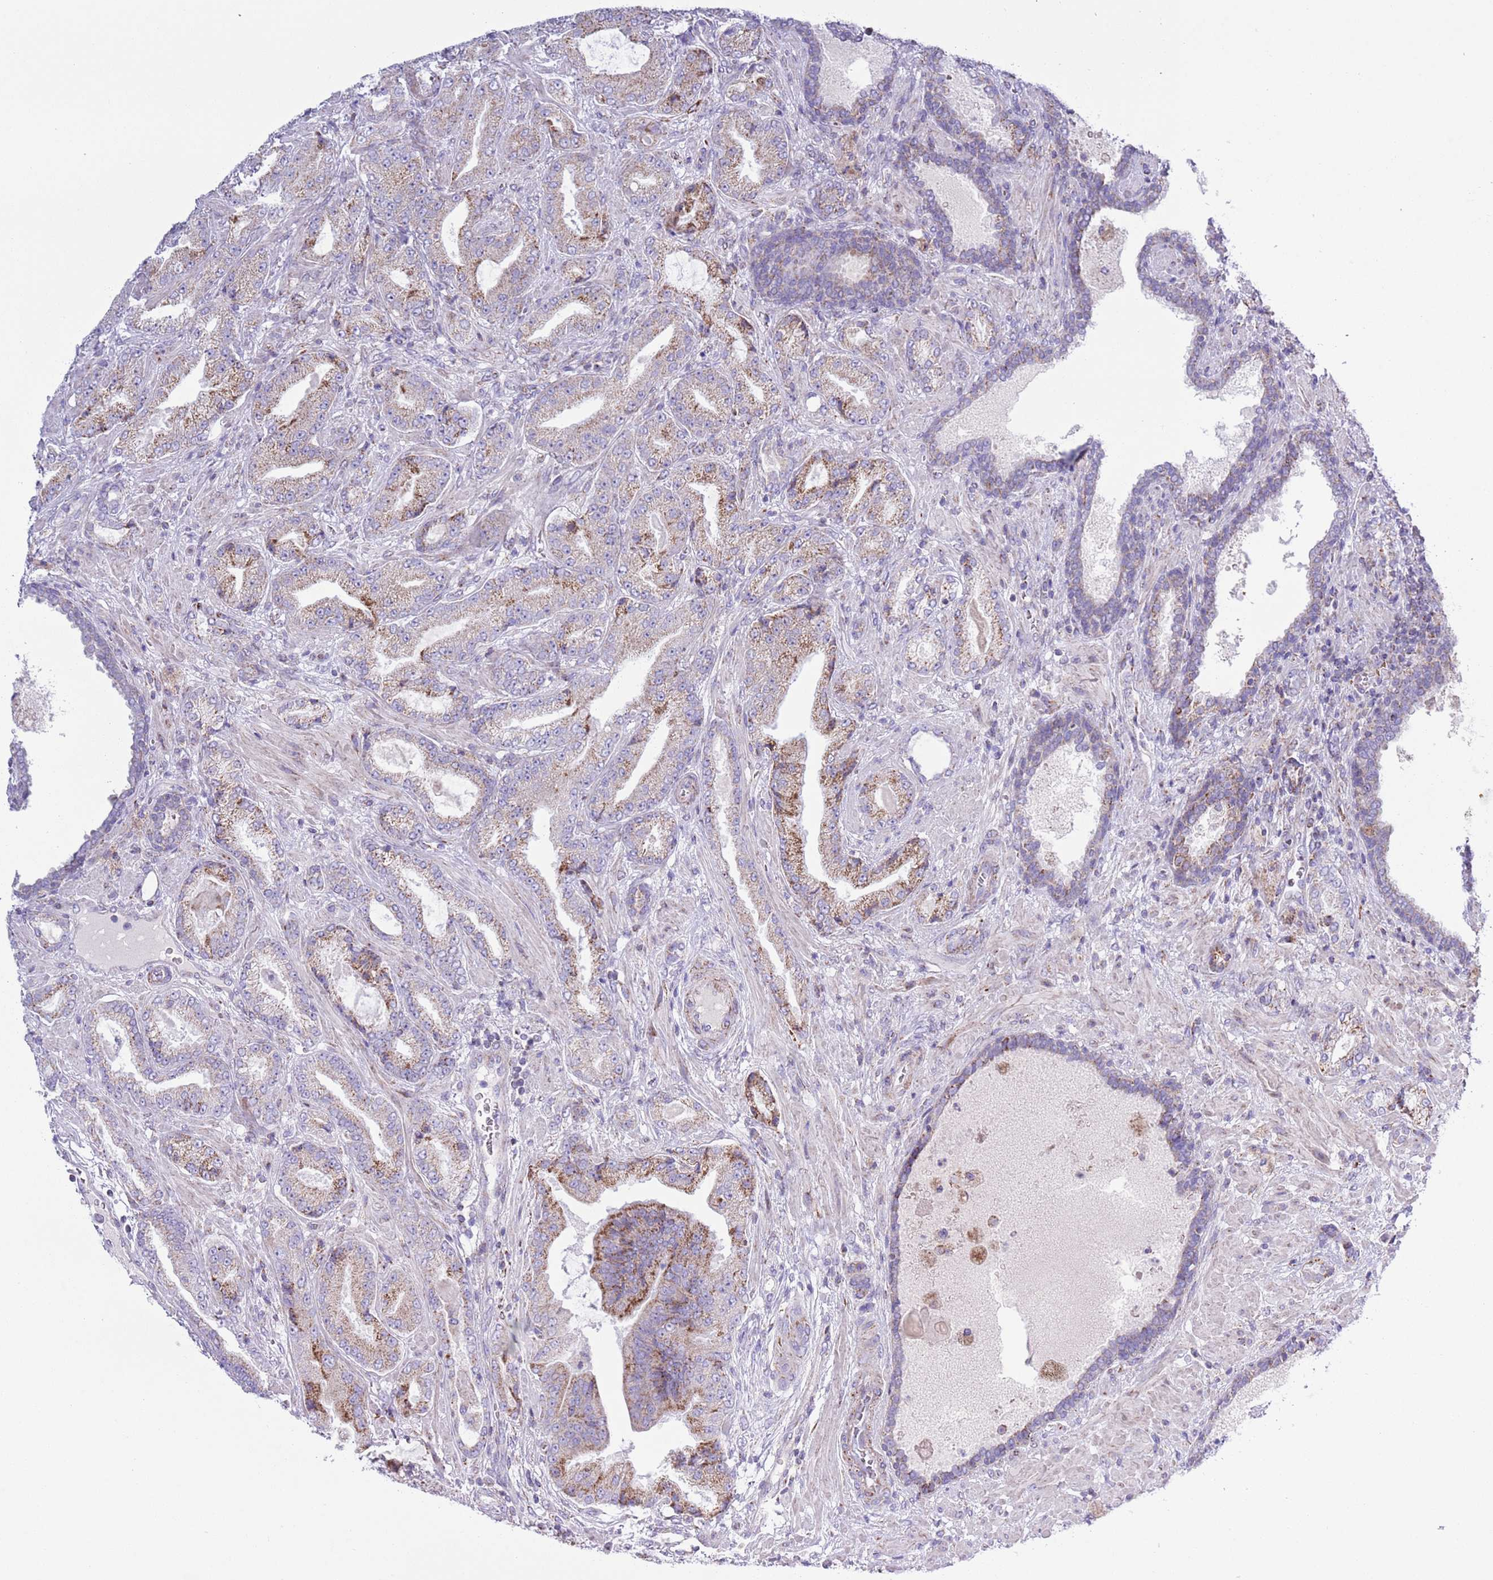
{"staining": {"intensity": "moderate", "quantity": "<25%", "location": "cytoplasmic/membranous"}, "tissue": "prostate cancer", "cell_type": "Tumor cells", "image_type": "cancer", "snomed": [{"axis": "morphology", "description": "Adenocarcinoma, High grade"}, {"axis": "topography", "description": "Prostate"}], "caption": "Brown immunohistochemical staining in prostate cancer (adenocarcinoma (high-grade)) shows moderate cytoplasmic/membranous expression in about <25% of tumor cells. The staining was performed using DAB, with brown indicating positive protein expression. Nuclei are stained blue with hematoxylin.", "gene": "ATP6V1B1", "patient": {"sex": "male", "age": 68}}